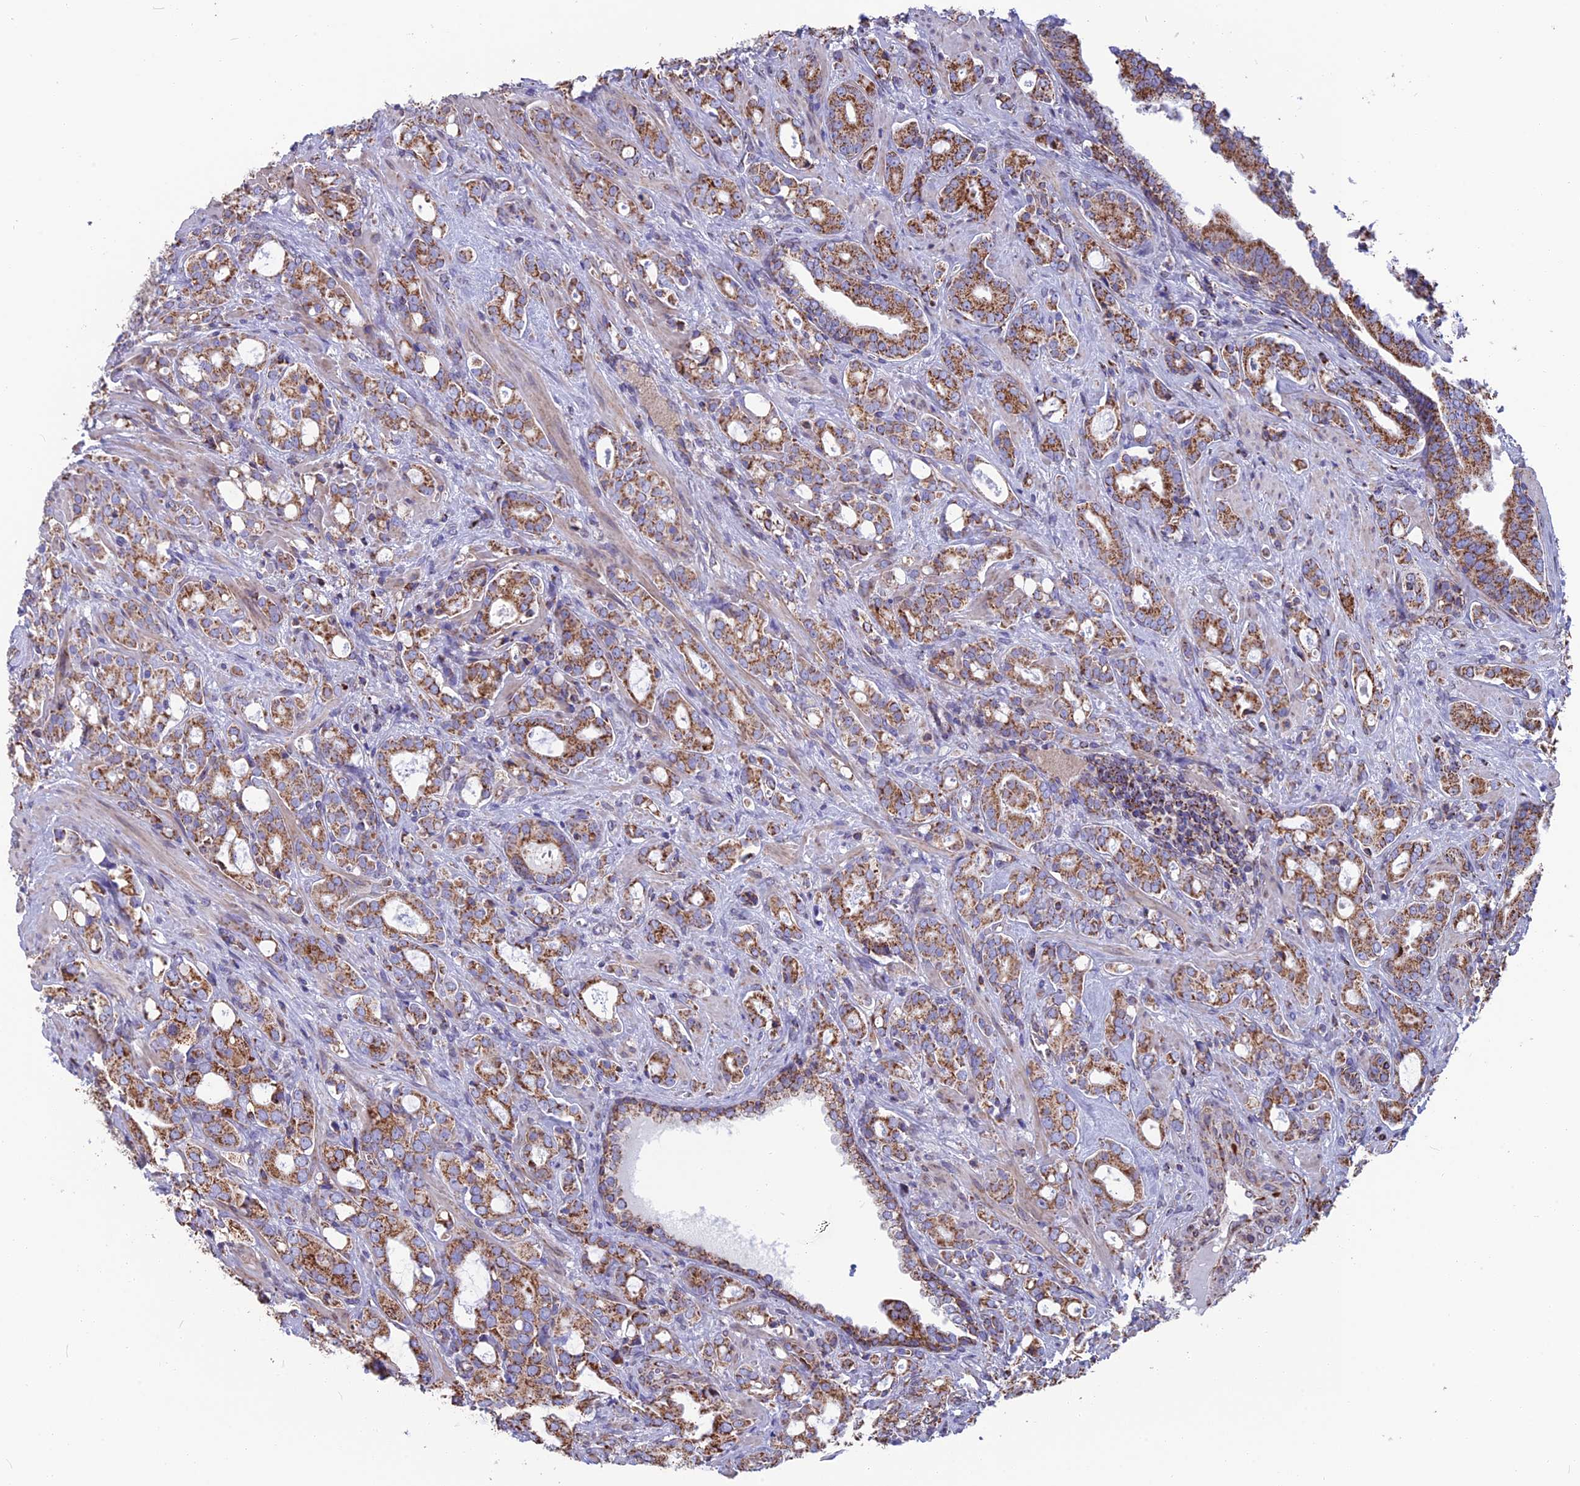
{"staining": {"intensity": "moderate", "quantity": ">75%", "location": "cytoplasmic/membranous"}, "tissue": "prostate cancer", "cell_type": "Tumor cells", "image_type": "cancer", "snomed": [{"axis": "morphology", "description": "Adenocarcinoma, High grade"}, {"axis": "topography", "description": "Prostate"}], "caption": "IHC (DAB (3,3'-diaminobenzidine)) staining of adenocarcinoma (high-grade) (prostate) demonstrates moderate cytoplasmic/membranous protein staining in about >75% of tumor cells.", "gene": "CS", "patient": {"sex": "male", "age": 72}}